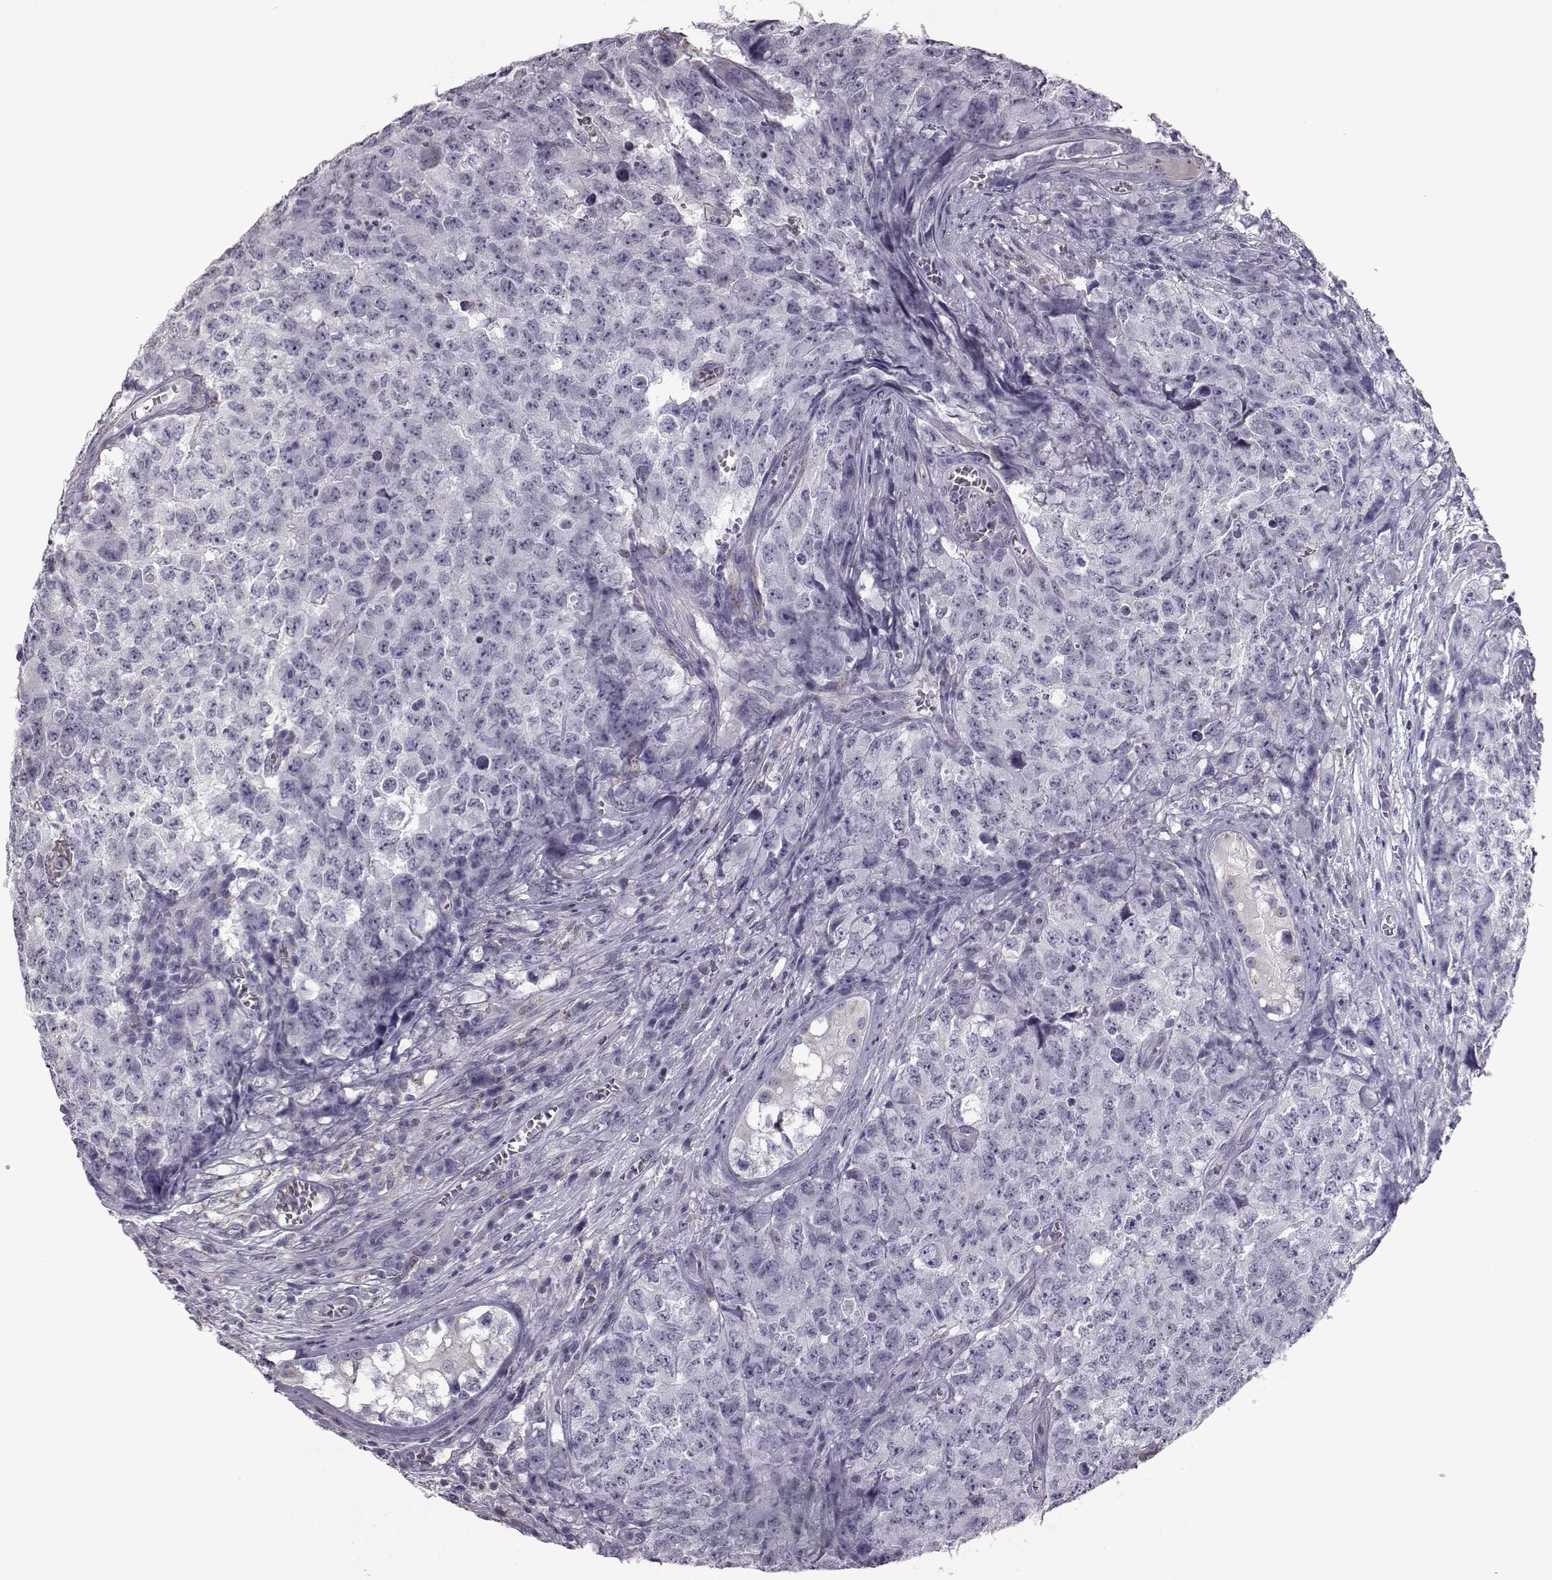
{"staining": {"intensity": "negative", "quantity": "none", "location": "none"}, "tissue": "testis cancer", "cell_type": "Tumor cells", "image_type": "cancer", "snomed": [{"axis": "morphology", "description": "Carcinoma, Embryonal, NOS"}, {"axis": "topography", "description": "Testis"}], "caption": "DAB immunohistochemical staining of human testis embryonal carcinoma displays no significant staining in tumor cells. (DAB (3,3'-diaminobenzidine) IHC, high magnification).", "gene": "PRR9", "patient": {"sex": "male", "age": 23}}